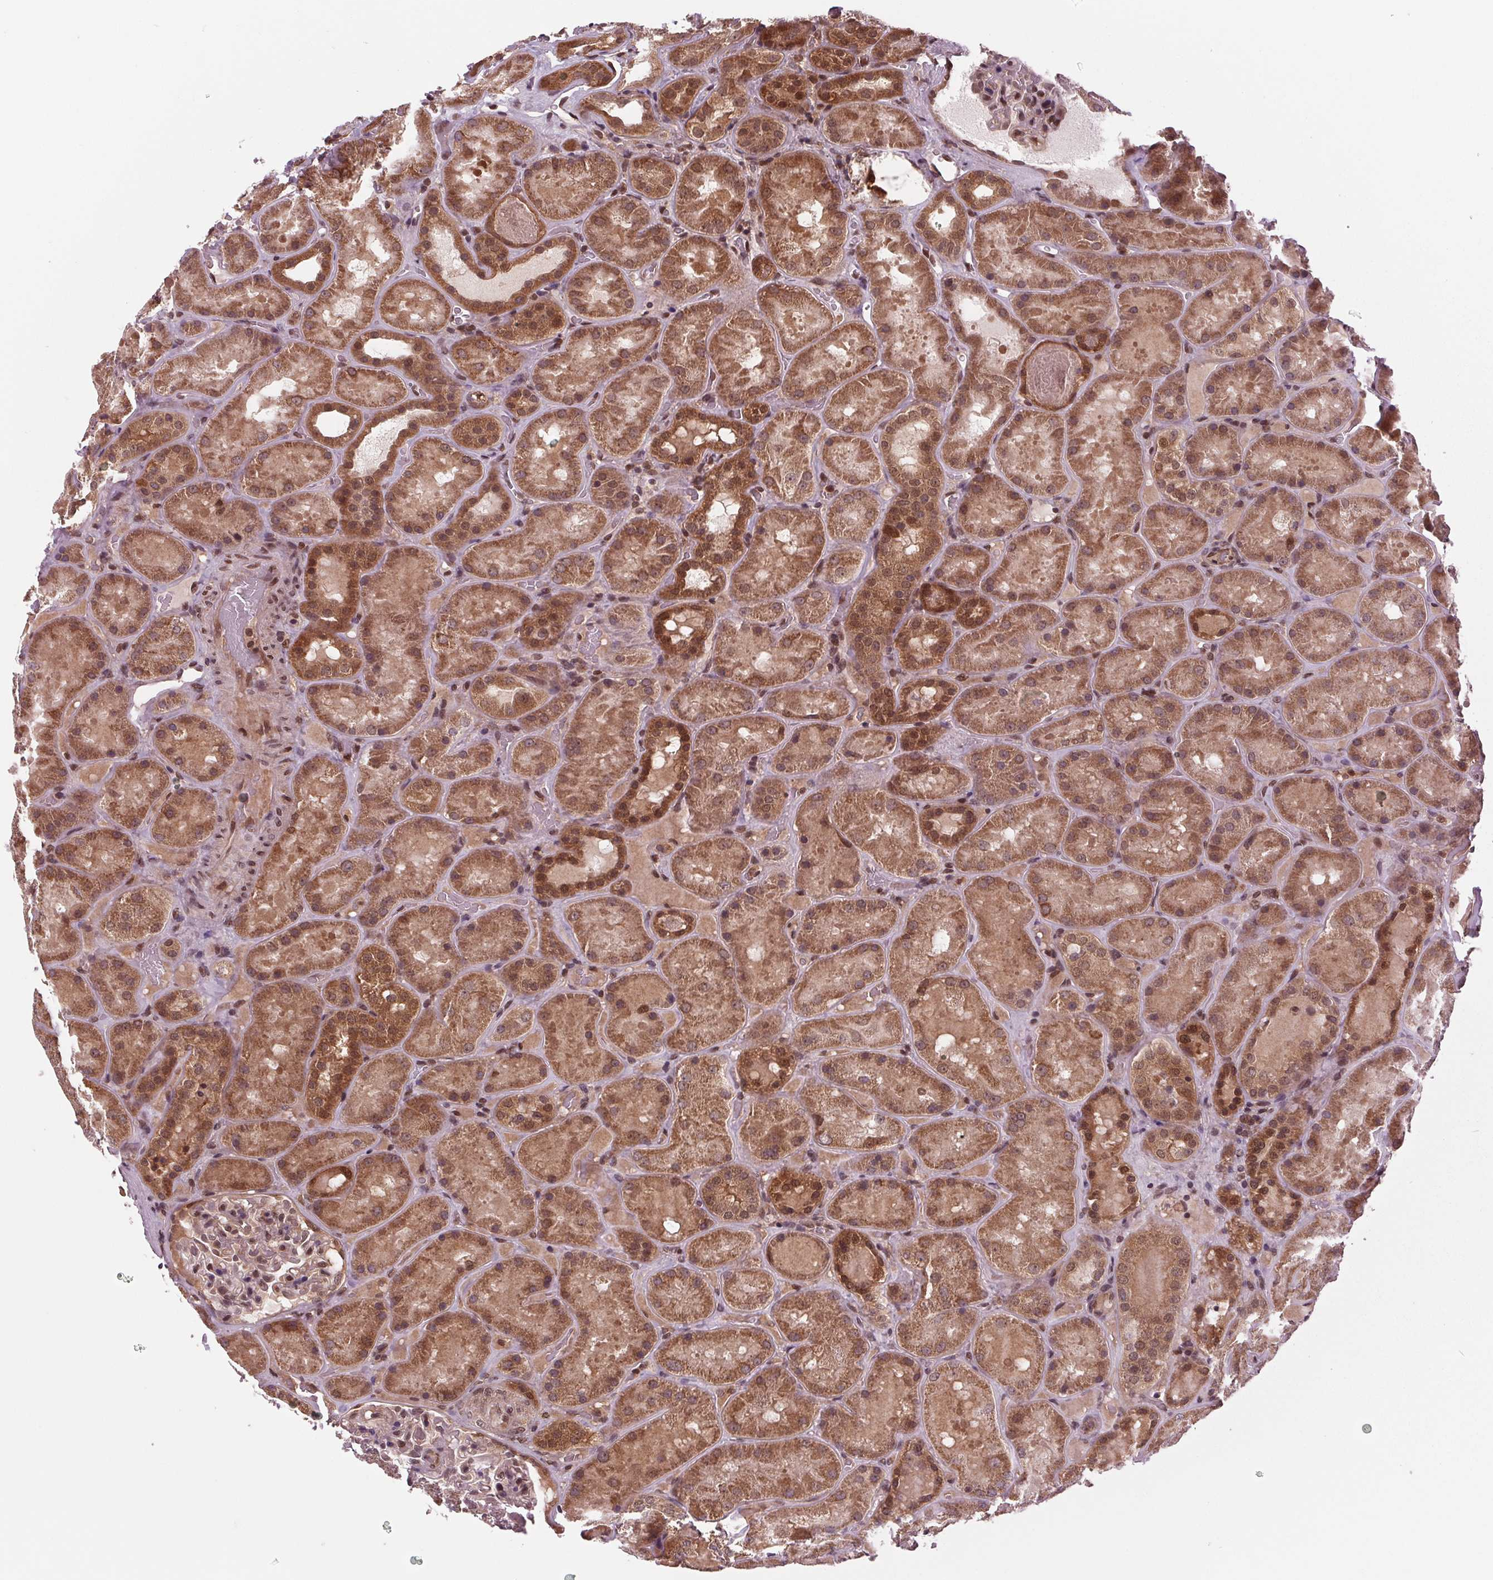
{"staining": {"intensity": "weak", "quantity": "<25%", "location": "cytoplasmic/membranous,nuclear"}, "tissue": "kidney", "cell_type": "Cells in glomeruli", "image_type": "normal", "snomed": [{"axis": "morphology", "description": "Normal tissue, NOS"}, {"axis": "topography", "description": "Kidney"}], "caption": "DAB (3,3'-diaminobenzidine) immunohistochemical staining of normal kidney reveals no significant positivity in cells in glomeruli.", "gene": "STAT3", "patient": {"sex": "male", "age": 73}}